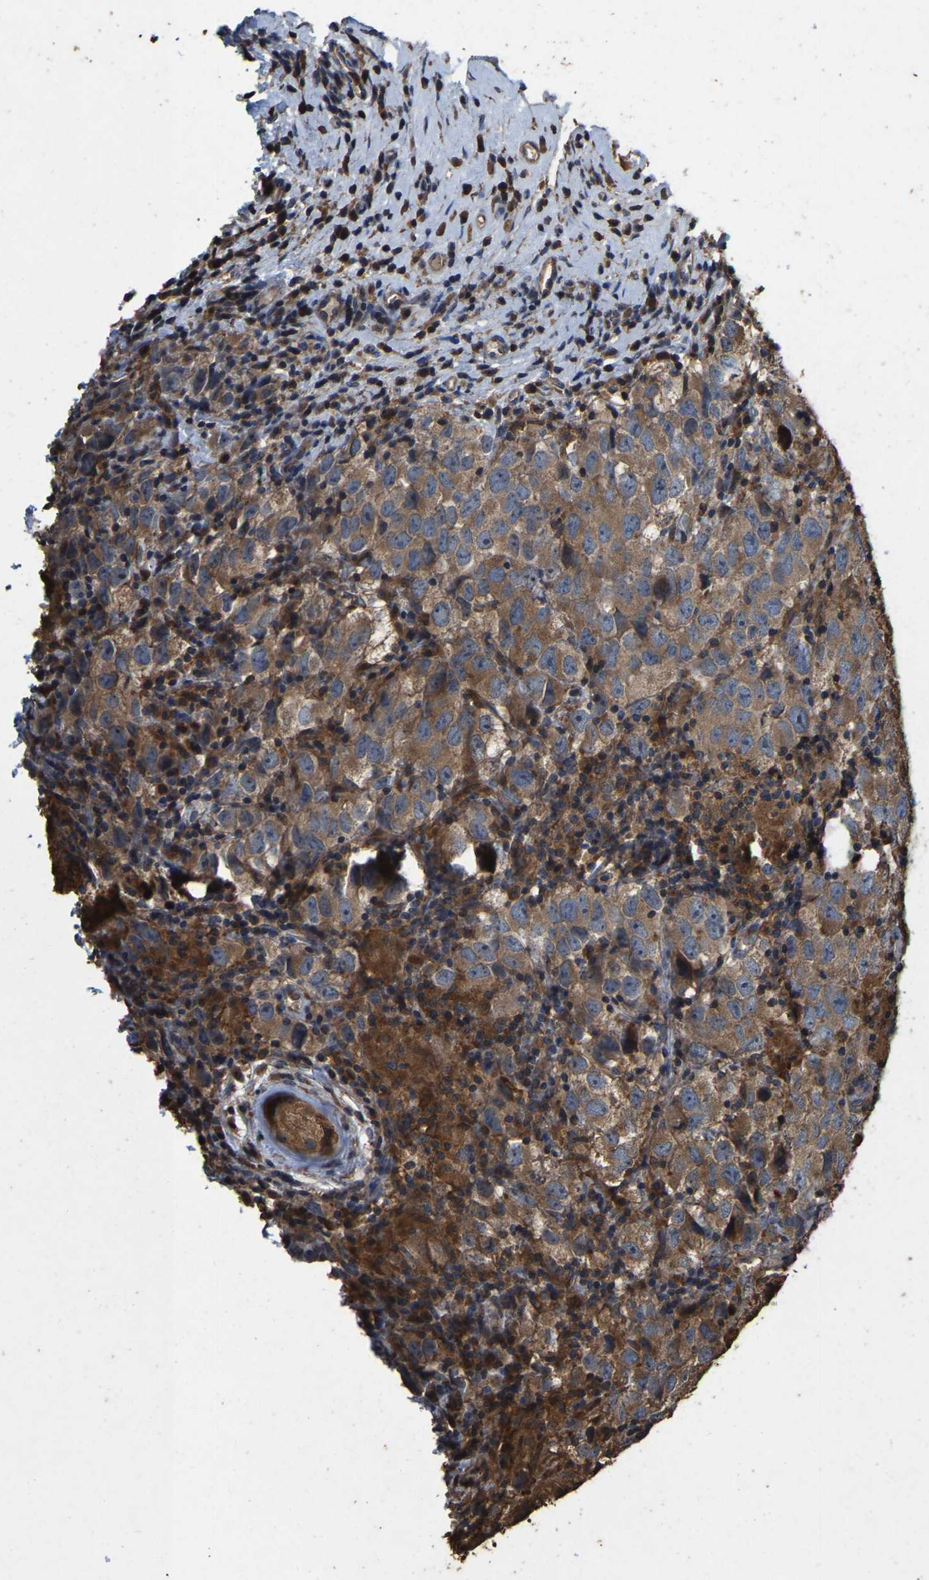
{"staining": {"intensity": "weak", "quantity": ">75%", "location": "cytoplasmic/membranous"}, "tissue": "testis cancer", "cell_type": "Tumor cells", "image_type": "cancer", "snomed": [{"axis": "morphology", "description": "Carcinoma, Embryonal, NOS"}, {"axis": "topography", "description": "Testis"}], "caption": "Immunohistochemical staining of human testis cancer displays low levels of weak cytoplasmic/membranous protein expression in approximately >75% of tumor cells.", "gene": "FHIT", "patient": {"sex": "male", "age": 21}}